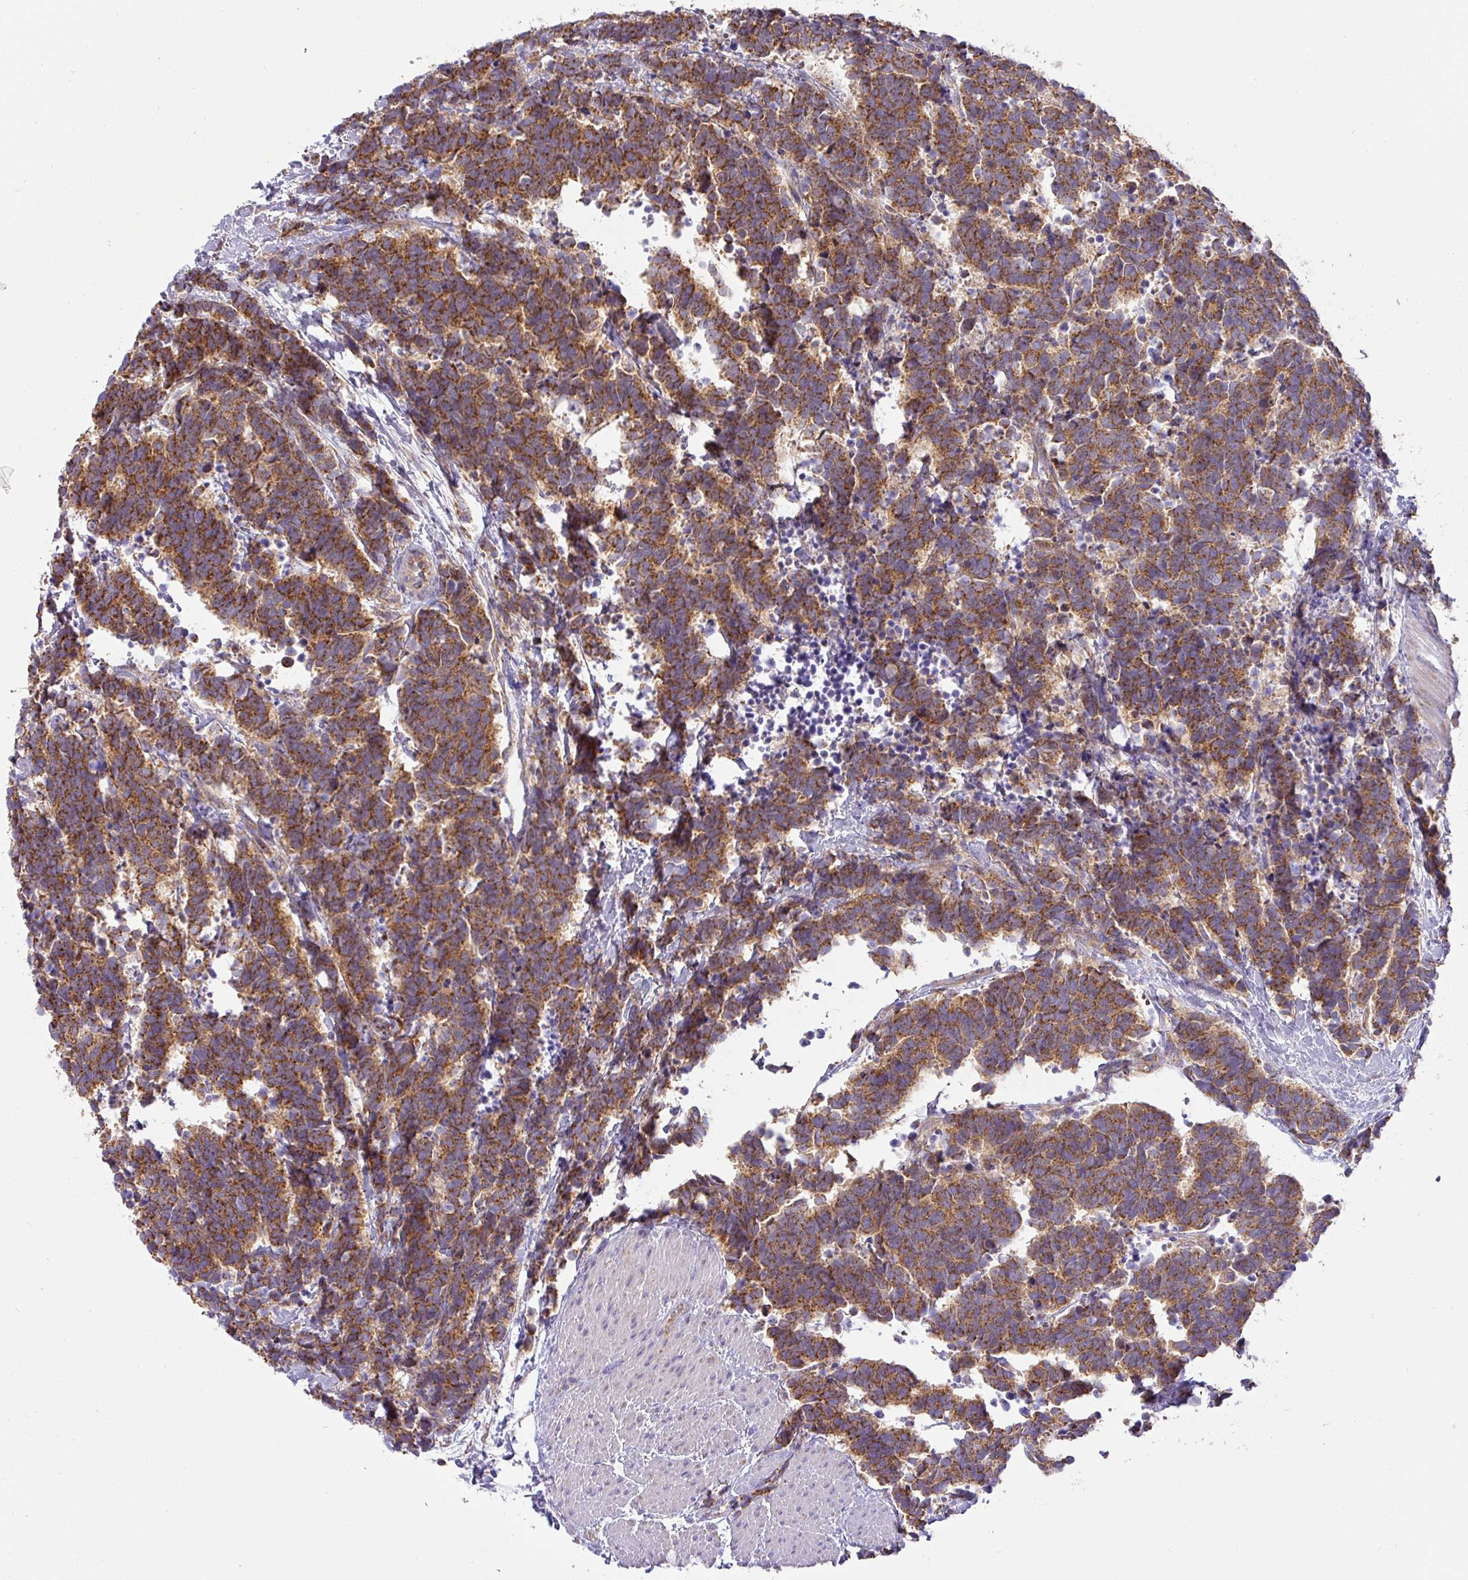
{"staining": {"intensity": "moderate", "quantity": ">75%", "location": "cytoplasmic/membranous"}, "tissue": "carcinoid", "cell_type": "Tumor cells", "image_type": "cancer", "snomed": [{"axis": "morphology", "description": "Carcinoma, NOS"}, {"axis": "morphology", "description": "Carcinoid, malignant, NOS"}, {"axis": "topography", "description": "Prostate"}], "caption": "IHC (DAB (3,3'-diaminobenzidine)) staining of human carcinoma exhibits moderate cytoplasmic/membranous protein staining in approximately >75% of tumor cells.", "gene": "ZNF211", "patient": {"sex": "male", "age": 57}}